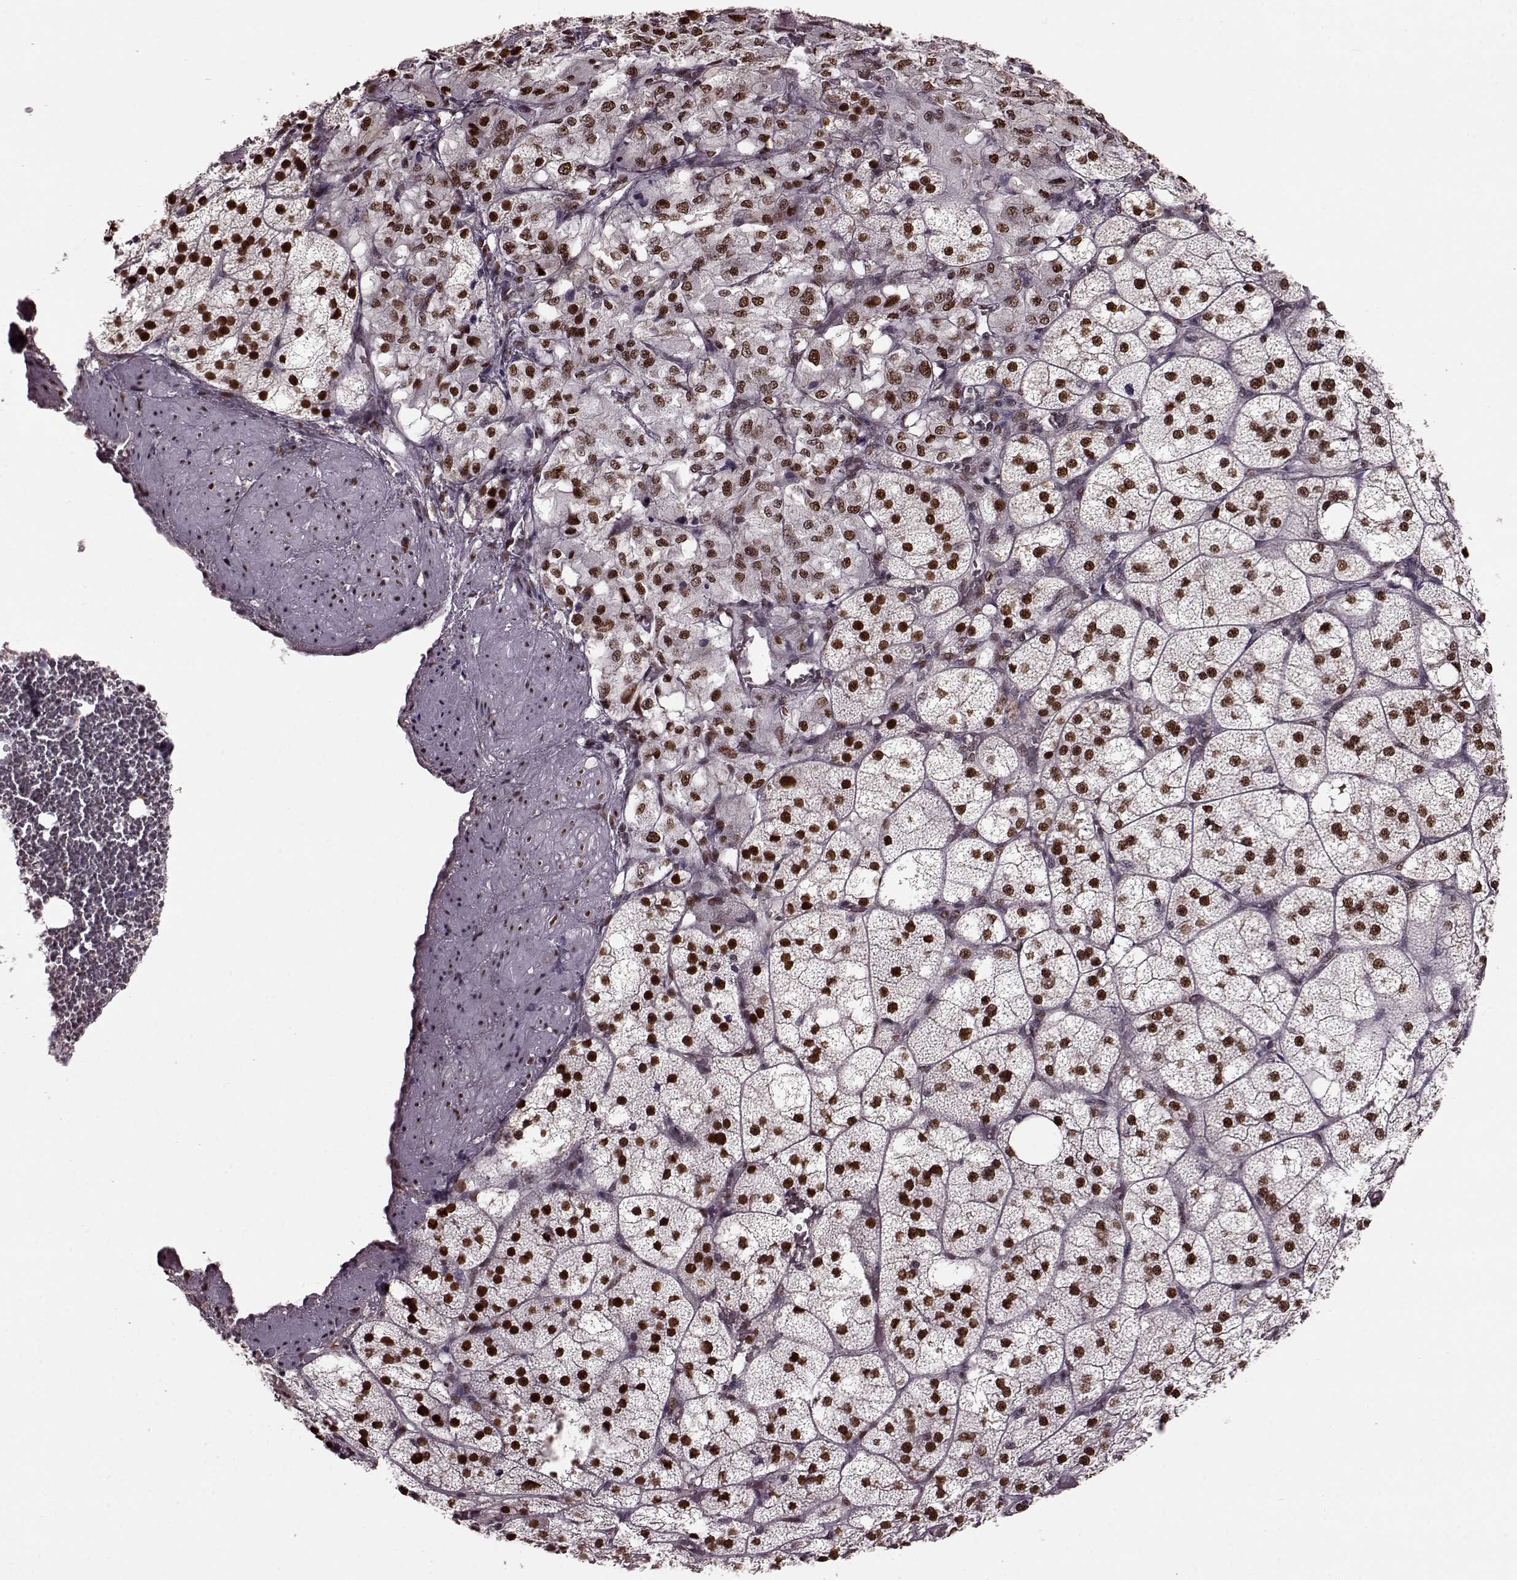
{"staining": {"intensity": "strong", "quantity": ">75%", "location": "nuclear"}, "tissue": "adrenal gland", "cell_type": "Glandular cells", "image_type": "normal", "snomed": [{"axis": "morphology", "description": "Normal tissue, NOS"}, {"axis": "topography", "description": "Adrenal gland"}], "caption": "Immunohistochemistry (IHC) micrograph of benign adrenal gland stained for a protein (brown), which reveals high levels of strong nuclear positivity in approximately >75% of glandular cells.", "gene": "FTO", "patient": {"sex": "female", "age": 60}}